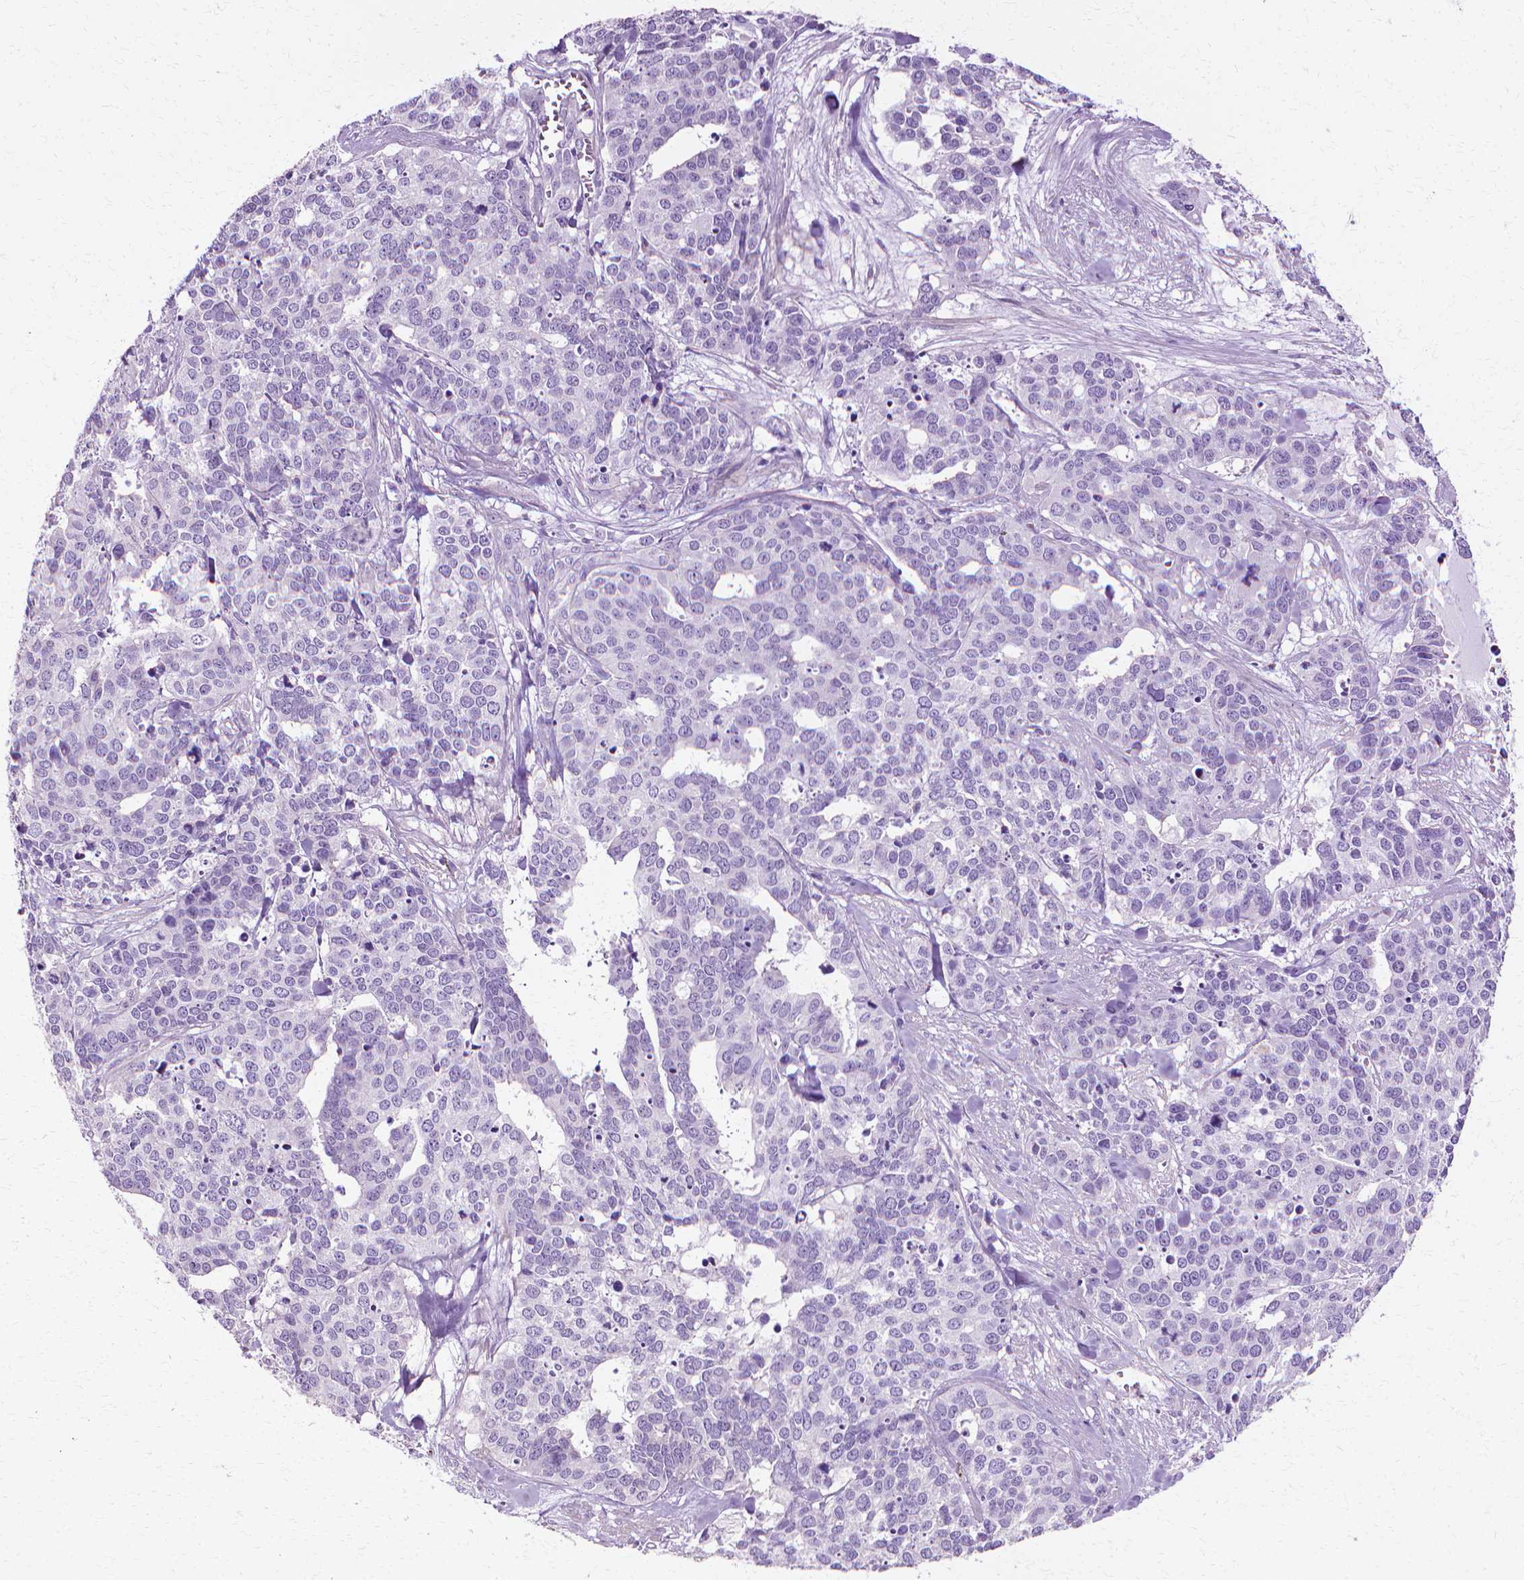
{"staining": {"intensity": "negative", "quantity": "none", "location": "none"}, "tissue": "ovarian cancer", "cell_type": "Tumor cells", "image_type": "cancer", "snomed": [{"axis": "morphology", "description": "Carcinoma, endometroid"}, {"axis": "topography", "description": "Ovary"}], "caption": "Tumor cells are negative for protein expression in human ovarian cancer (endometroid carcinoma).", "gene": "CFAP157", "patient": {"sex": "female", "age": 65}}